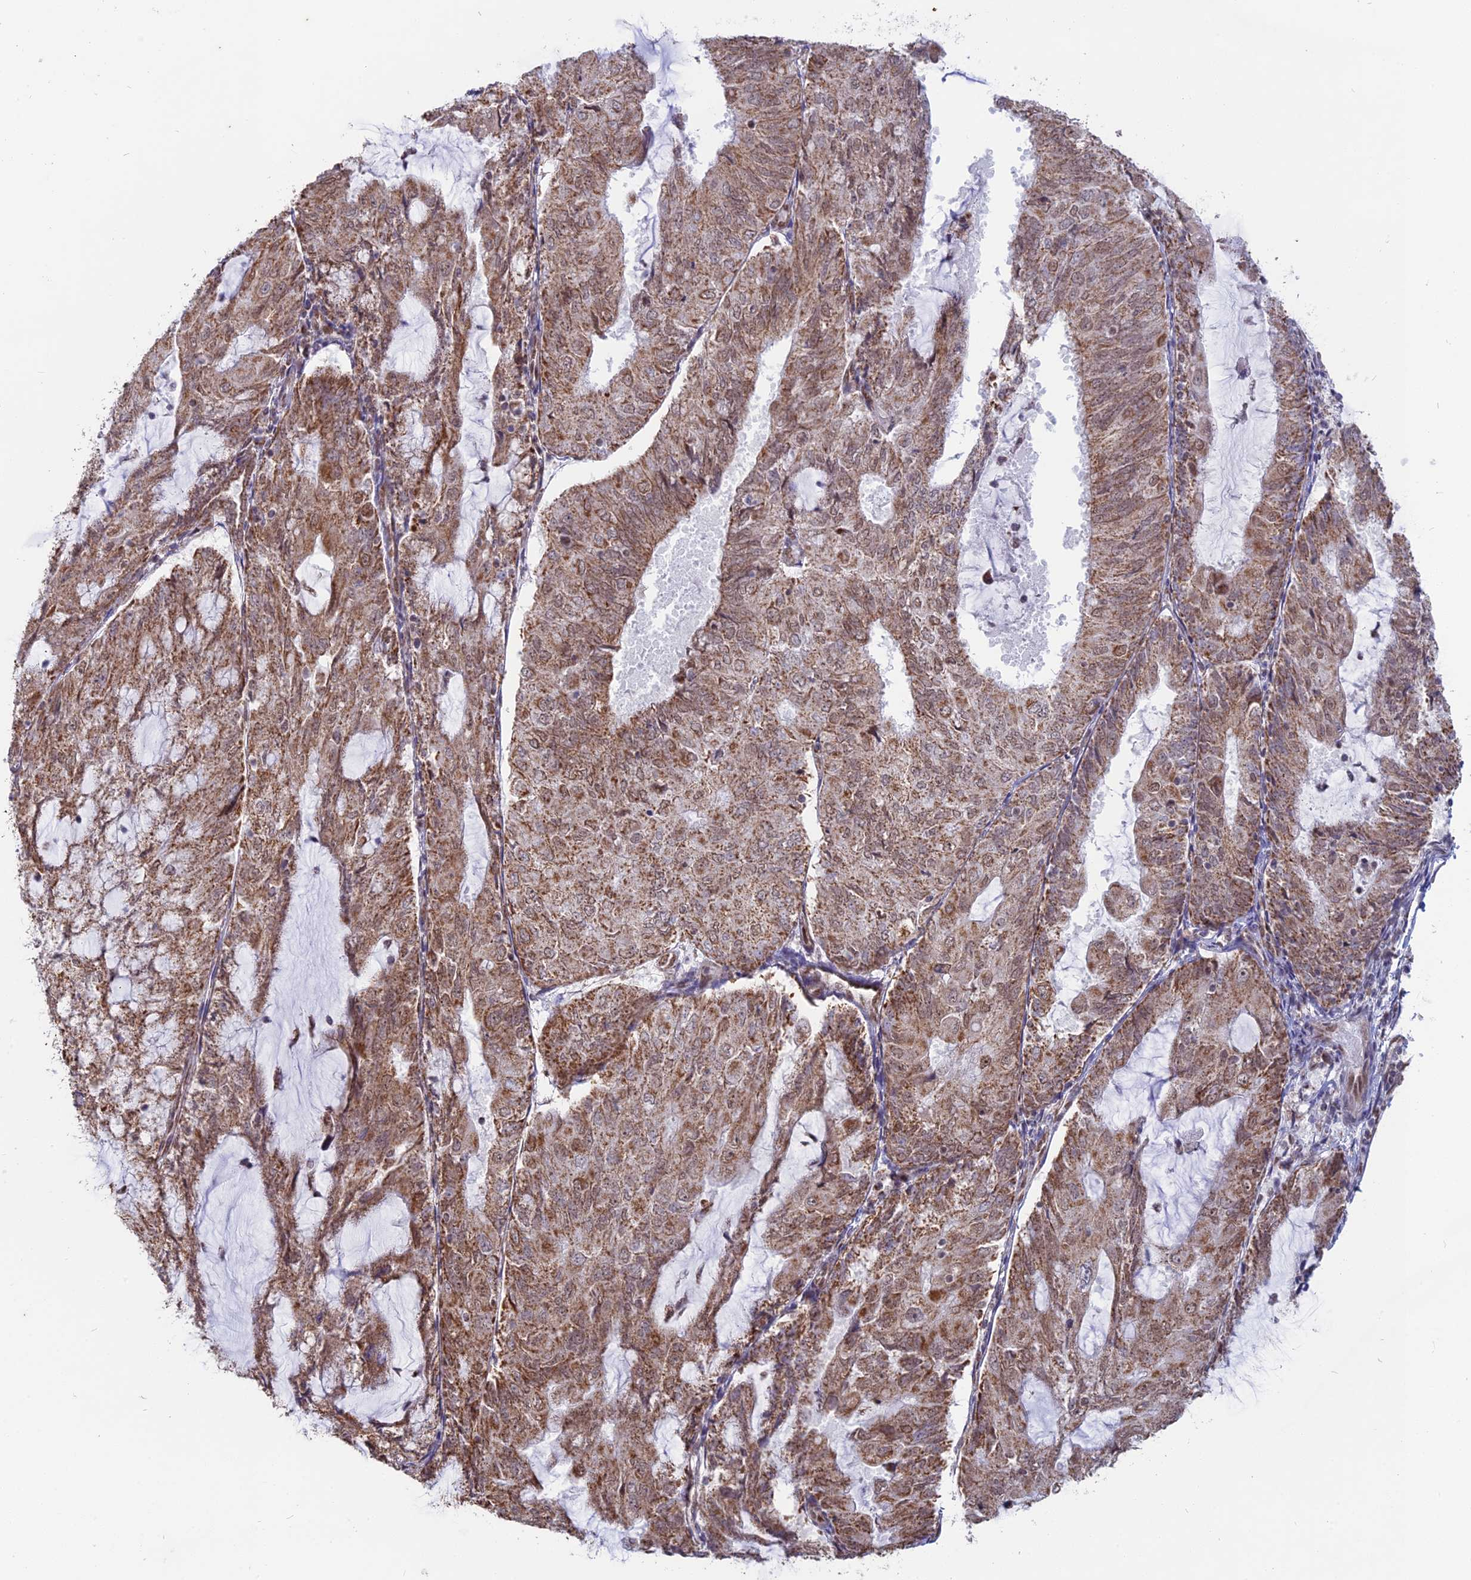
{"staining": {"intensity": "moderate", "quantity": ">75%", "location": "cytoplasmic/membranous"}, "tissue": "endometrial cancer", "cell_type": "Tumor cells", "image_type": "cancer", "snomed": [{"axis": "morphology", "description": "Adenocarcinoma, NOS"}, {"axis": "topography", "description": "Endometrium"}], "caption": "Immunohistochemical staining of human endometrial cancer (adenocarcinoma) reveals moderate cytoplasmic/membranous protein positivity in approximately >75% of tumor cells.", "gene": "ARHGAP40", "patient": {"sex": "female", "age": 81}}